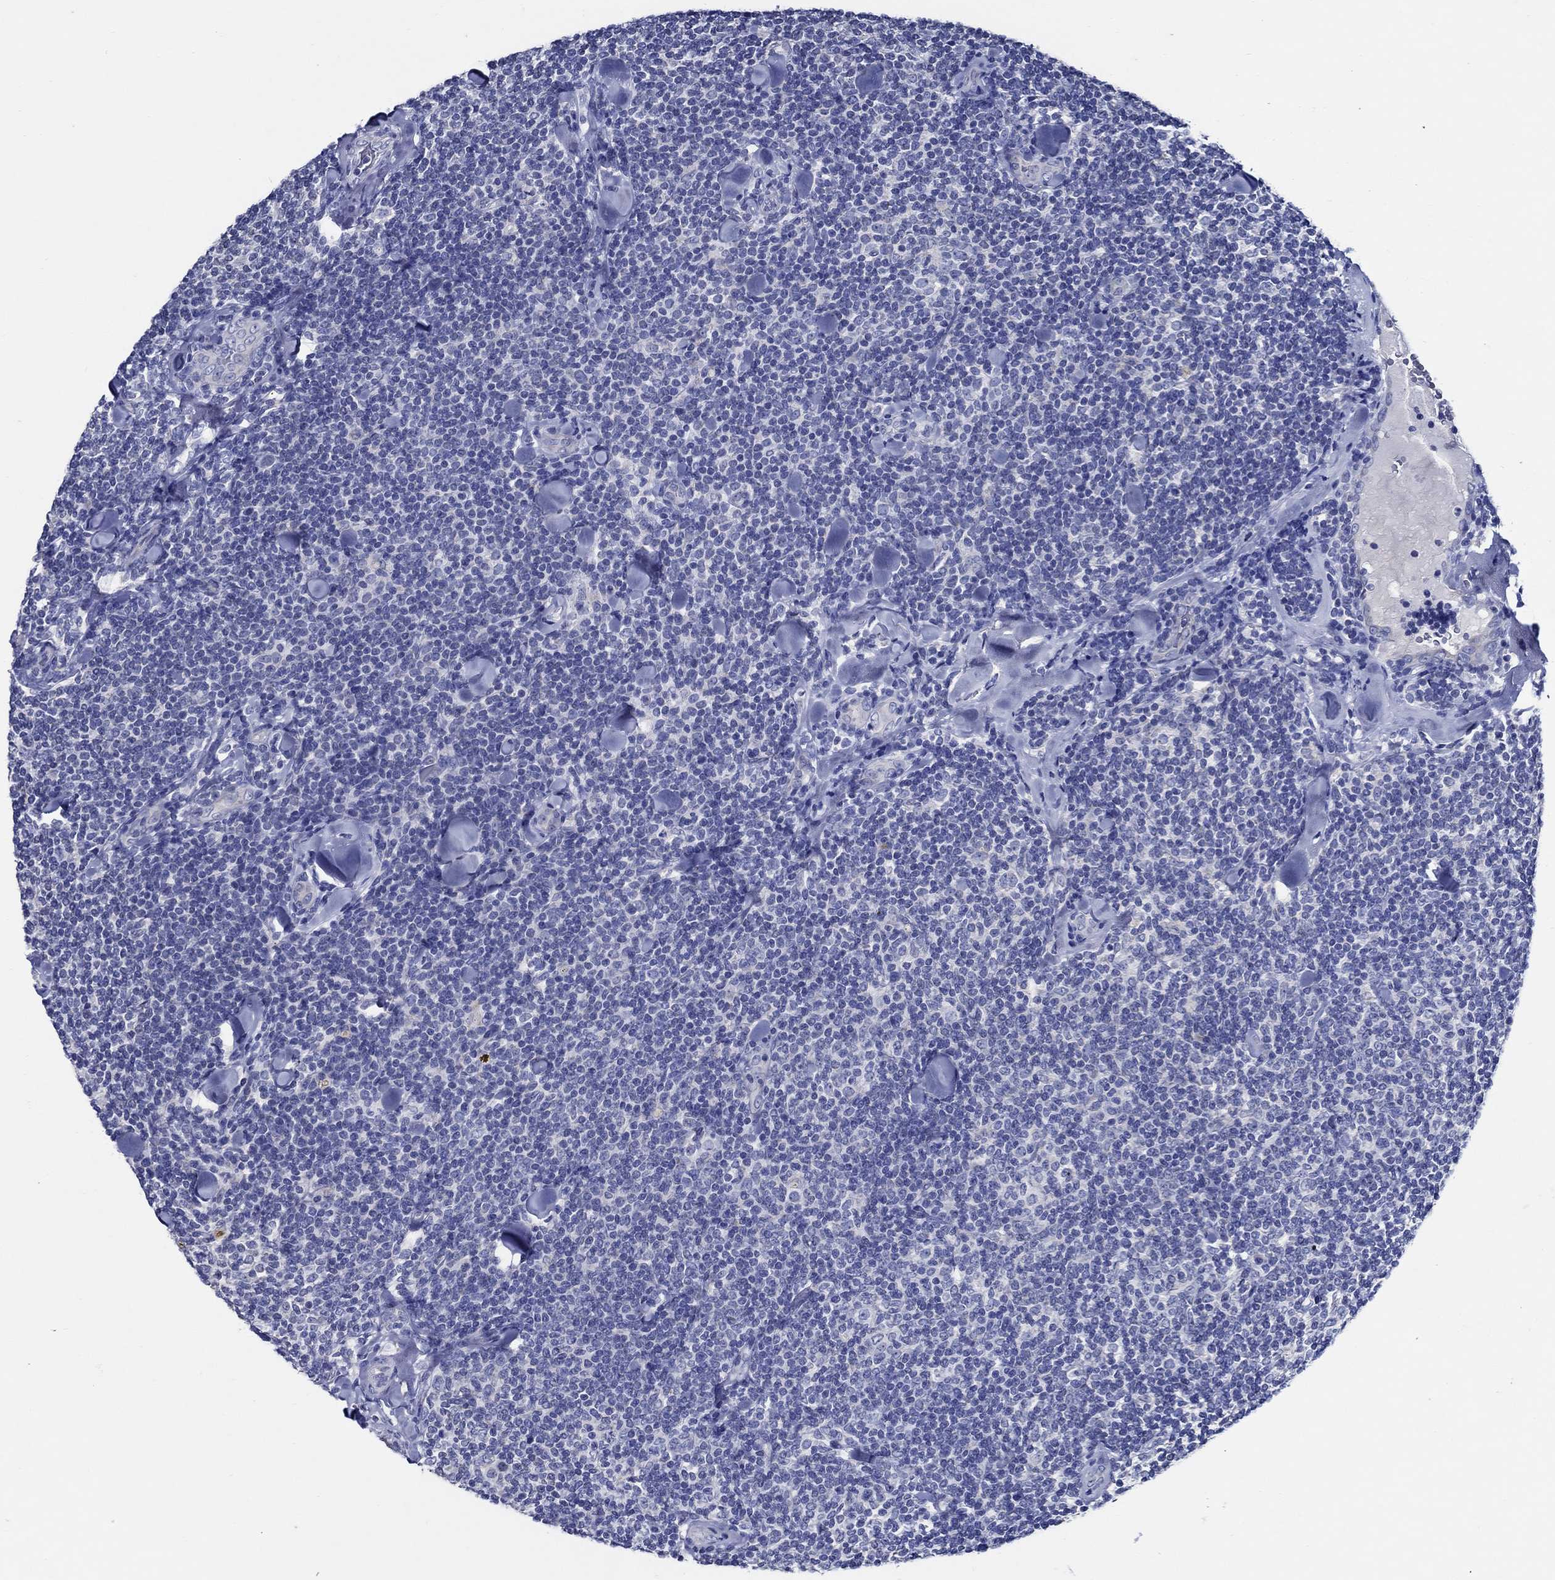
{"staining": {"intensity": "negative", "quantity": "none", "location": "none"}, "tissue": "lymphoma", "cell_type": "Tumor cells", "image_type": "cancer", "snomed": [{"axis": "morphology", "description": "Malignant lymphoma, non-Hodgkin's type, Low grade"}, {"axis": "topography", "description": "Lymph node"}], "caption": "The image exhibits no staining of tumor cells in lymphoma.", "gene": "SKOR1", "patient": {"sex": "female", "age": 56}}